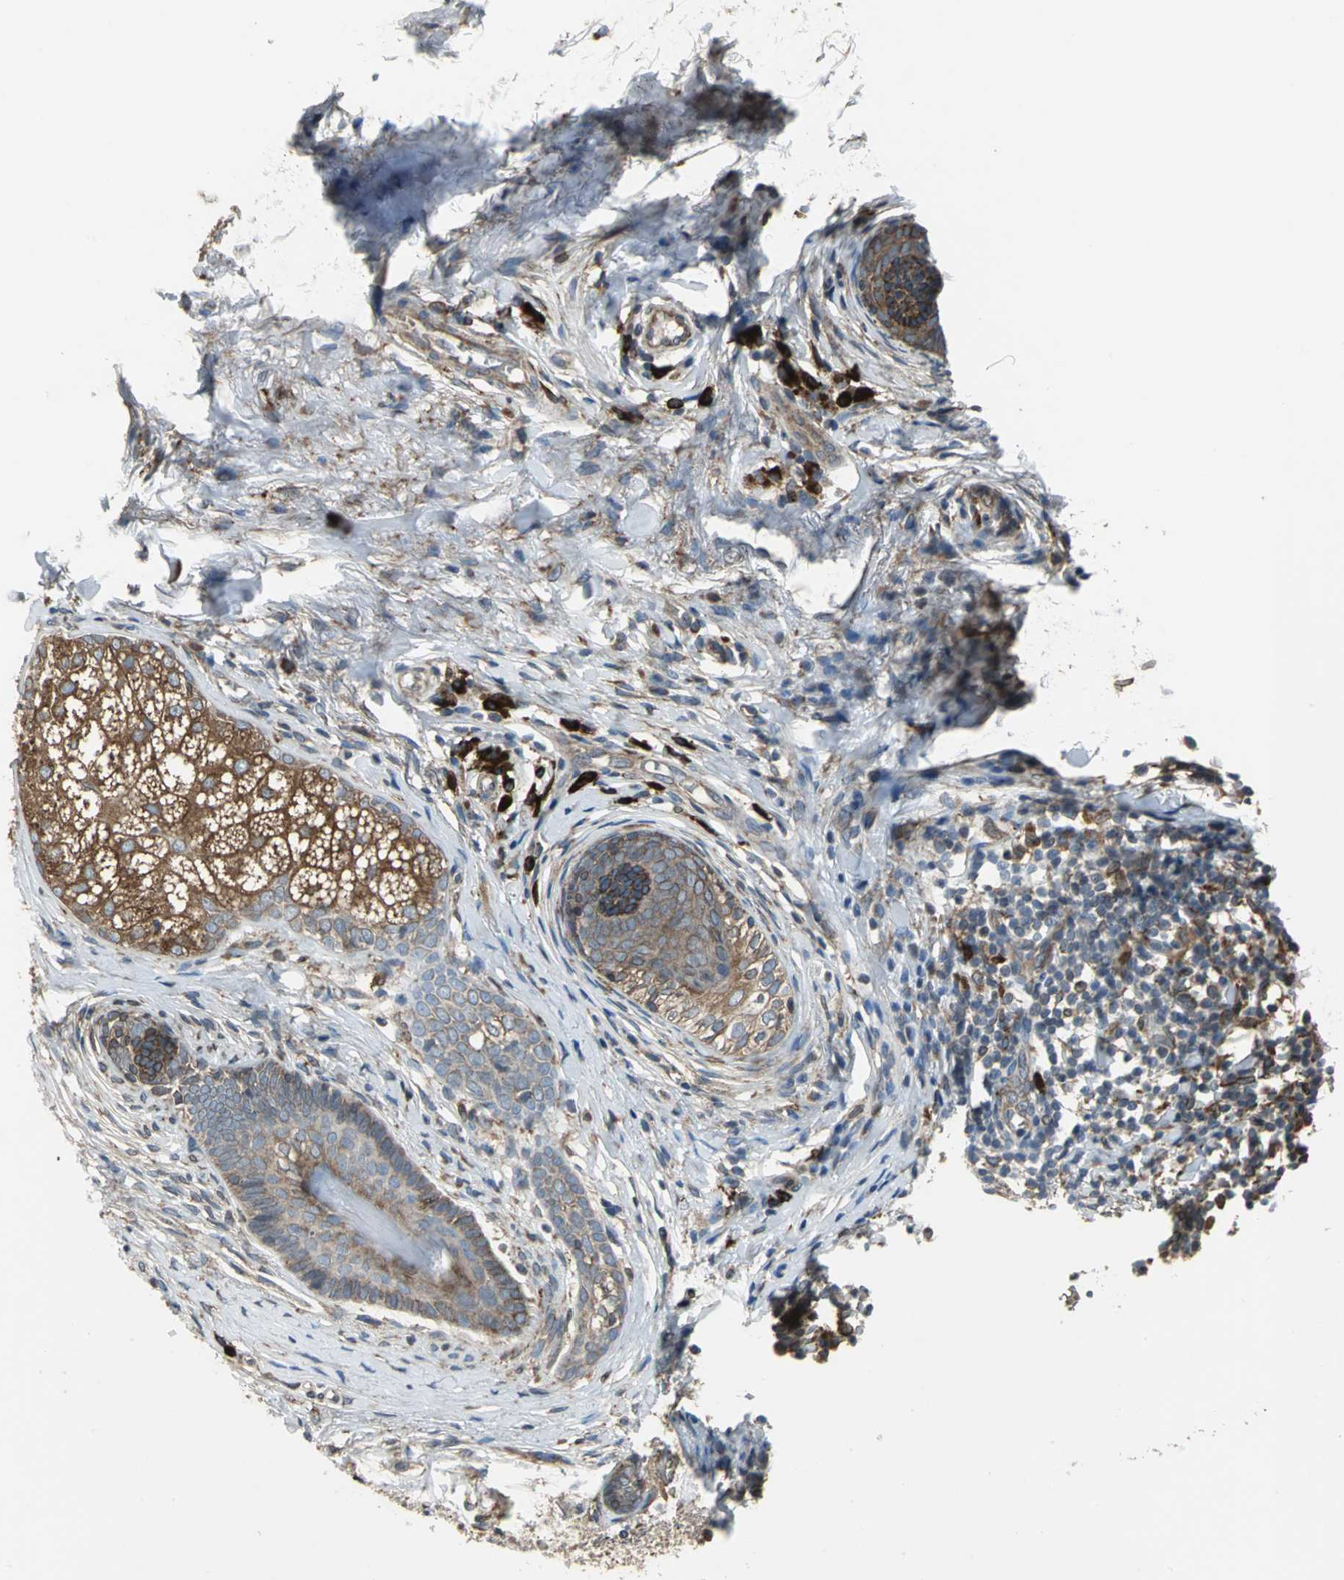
{"staining": {"intensity": "weak", "quantity": "25%-75%", "location": "cytoplasmic/membranous"}, "tissue": "skin cancer", "cell_type": "Tumor cells", "image_type": "cancer", "snomed": [{"axis": "morphology", "description": "Normal tissue, NOS"}, {"axis": "morphology", "description": "Basal cell carcinoma"}, {"axis": "topography", "description": "Skin"}], "caption": "There is low levels of weak cytoplasmic/membranous positivity in tumor cells of skin cancer, as demonstrated by immunohistochemical staining (brown color).", "gene": "SYVN1", "patient": {"sex": "female", "age": 69}}